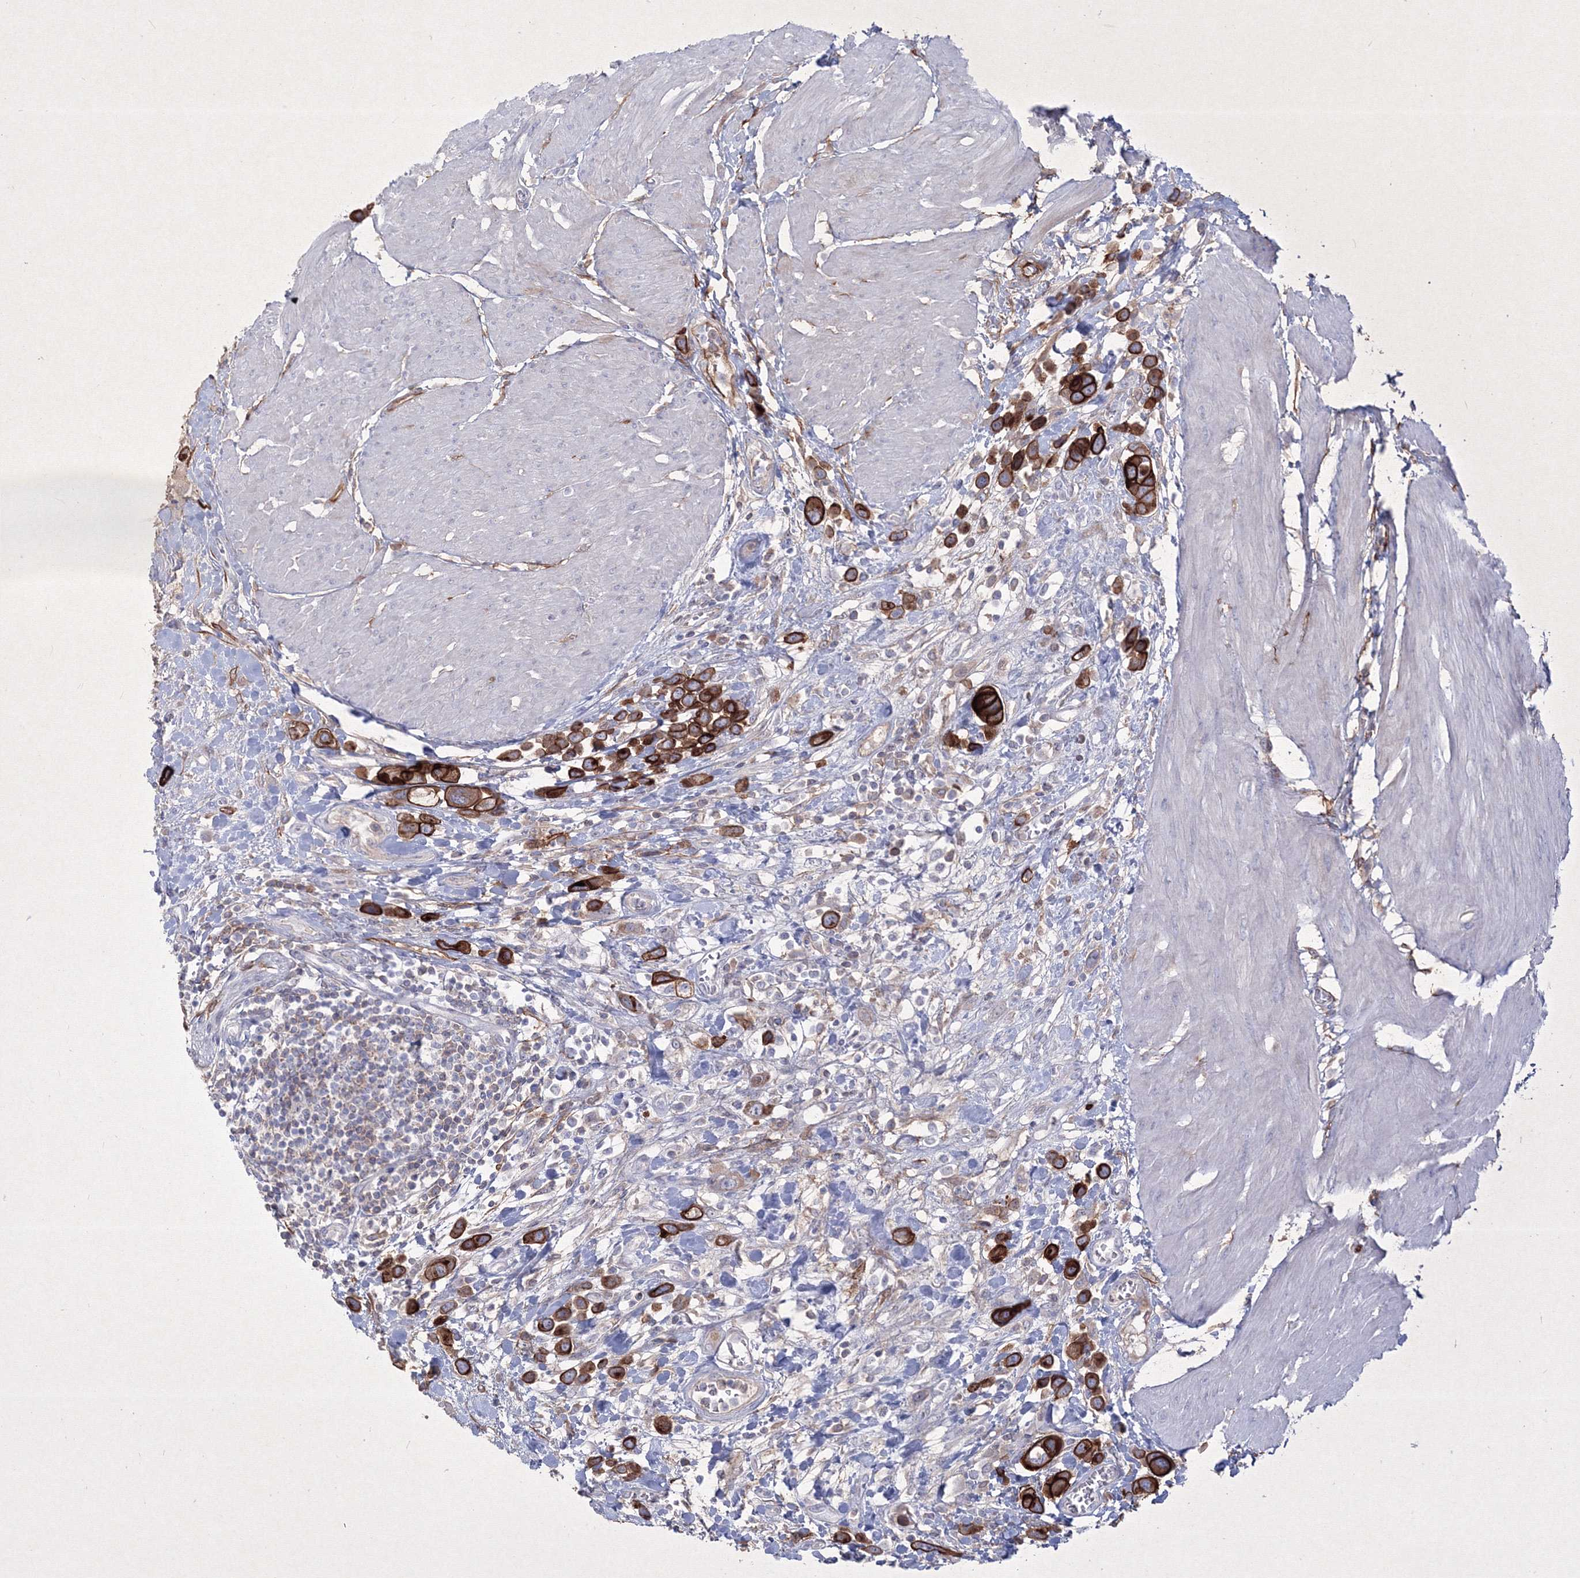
{"staining": {"intensity": "strong", "quantity": ">75%", "location": "cytoplasmic/membranous"}, "tissue": "urothelial cancer", "cell_type": "Tumor cells", "image_type": "cancer", "snomed": [{"axis": "morphology", "description": "Urothelial carcinoma, High grade"}, {"axis": "topography", "description": "Urinary bladder"}], "caption": "The micrograph exhibits a brown stain indicating the presence of a protein in the cytoplasmic/membranous of tumor cells in urothelial cancer. Nuclei are stained in blue.", "gene": "TMEM139", "patient": {"sex": "male", "age": 50}}